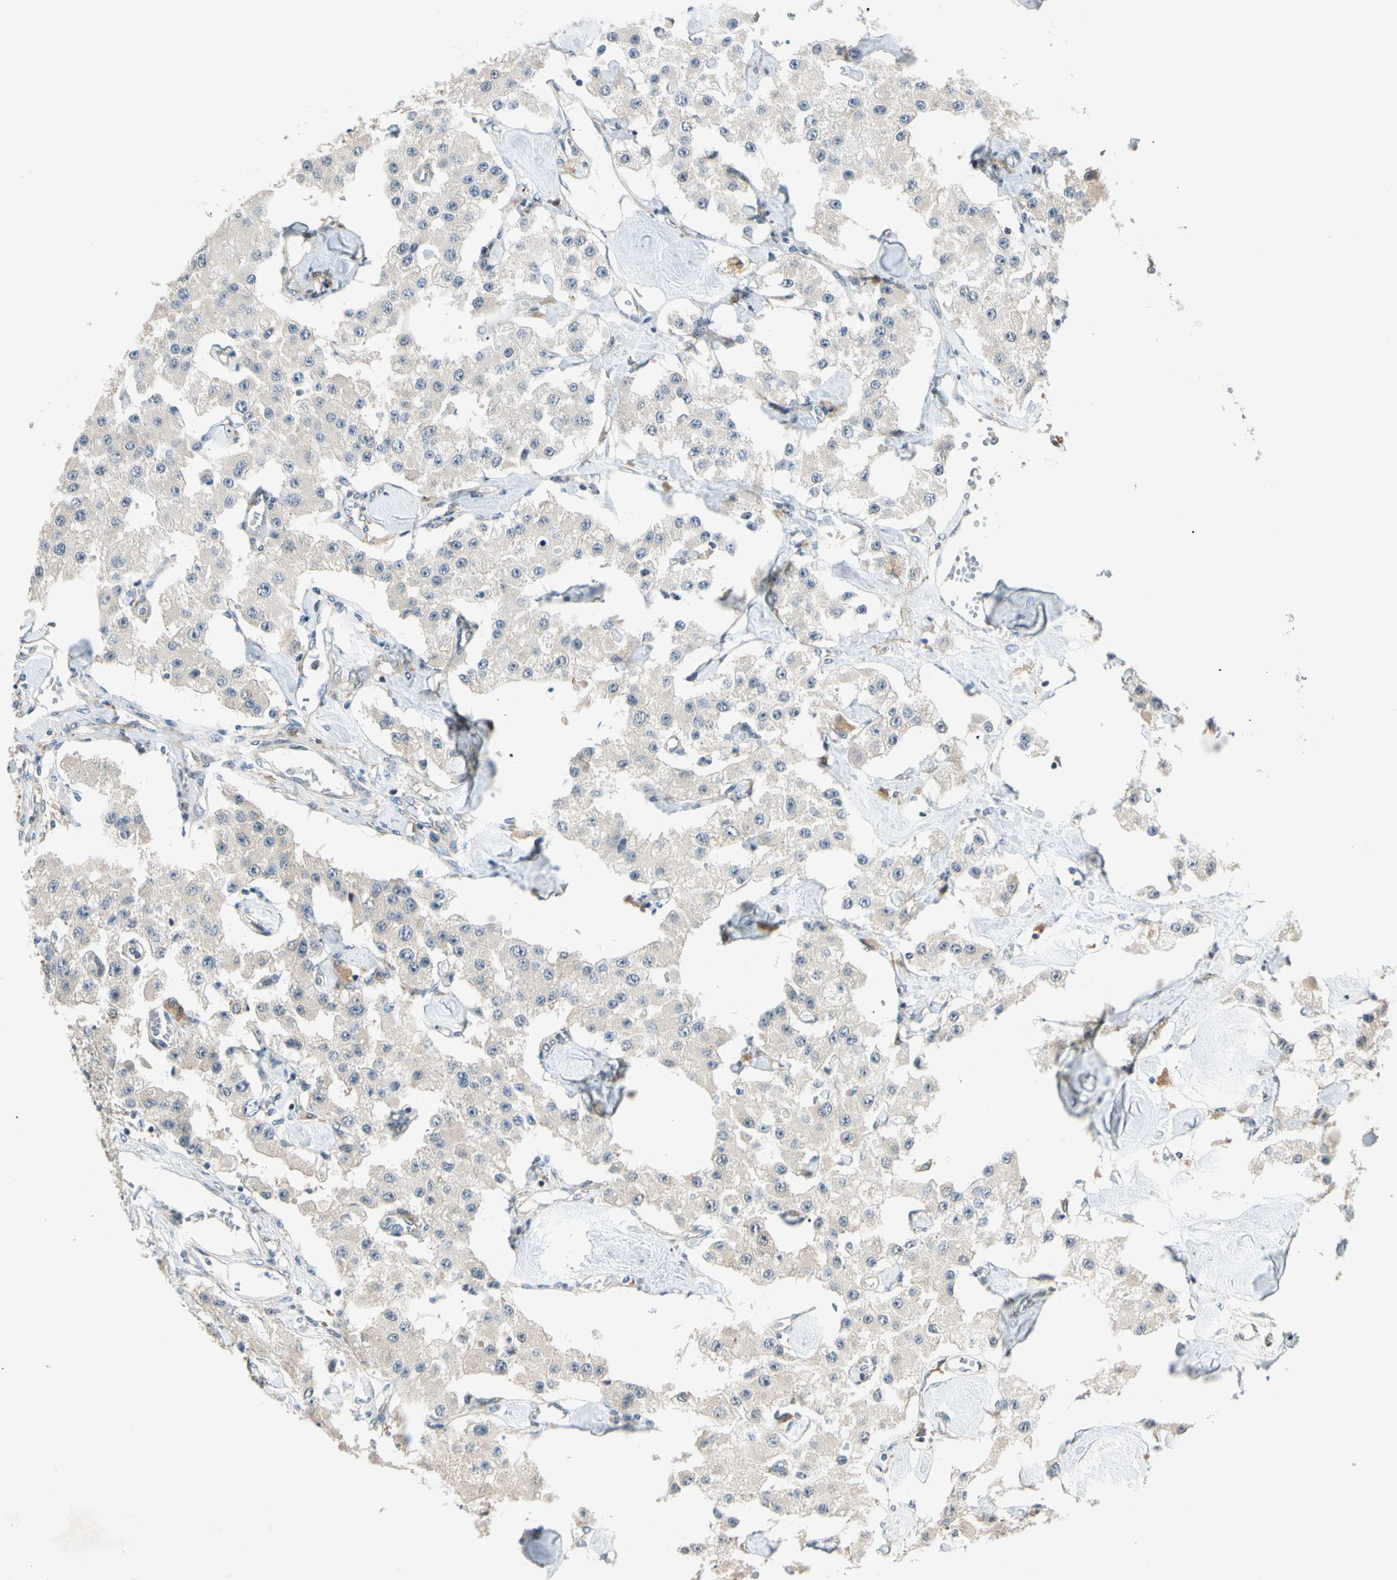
{"staining": {"intensity": "negative", "quantity": "none", "location": "none"}, "tissue": "carcinoid", "cell_type": "Tumor cells", "image_type": "cancer", "snomed": [{"axis": "morphology", "description": "Carcinoid, malignant, NOS"}, {"axis": "topography", "description": "Pancreas"}], "caption": "Protein analysis of malignant carcinoid exhibits no significant staining in tumor cells.", "gene": "GATD1", "patient": {"sex": "male", "age": 41}}